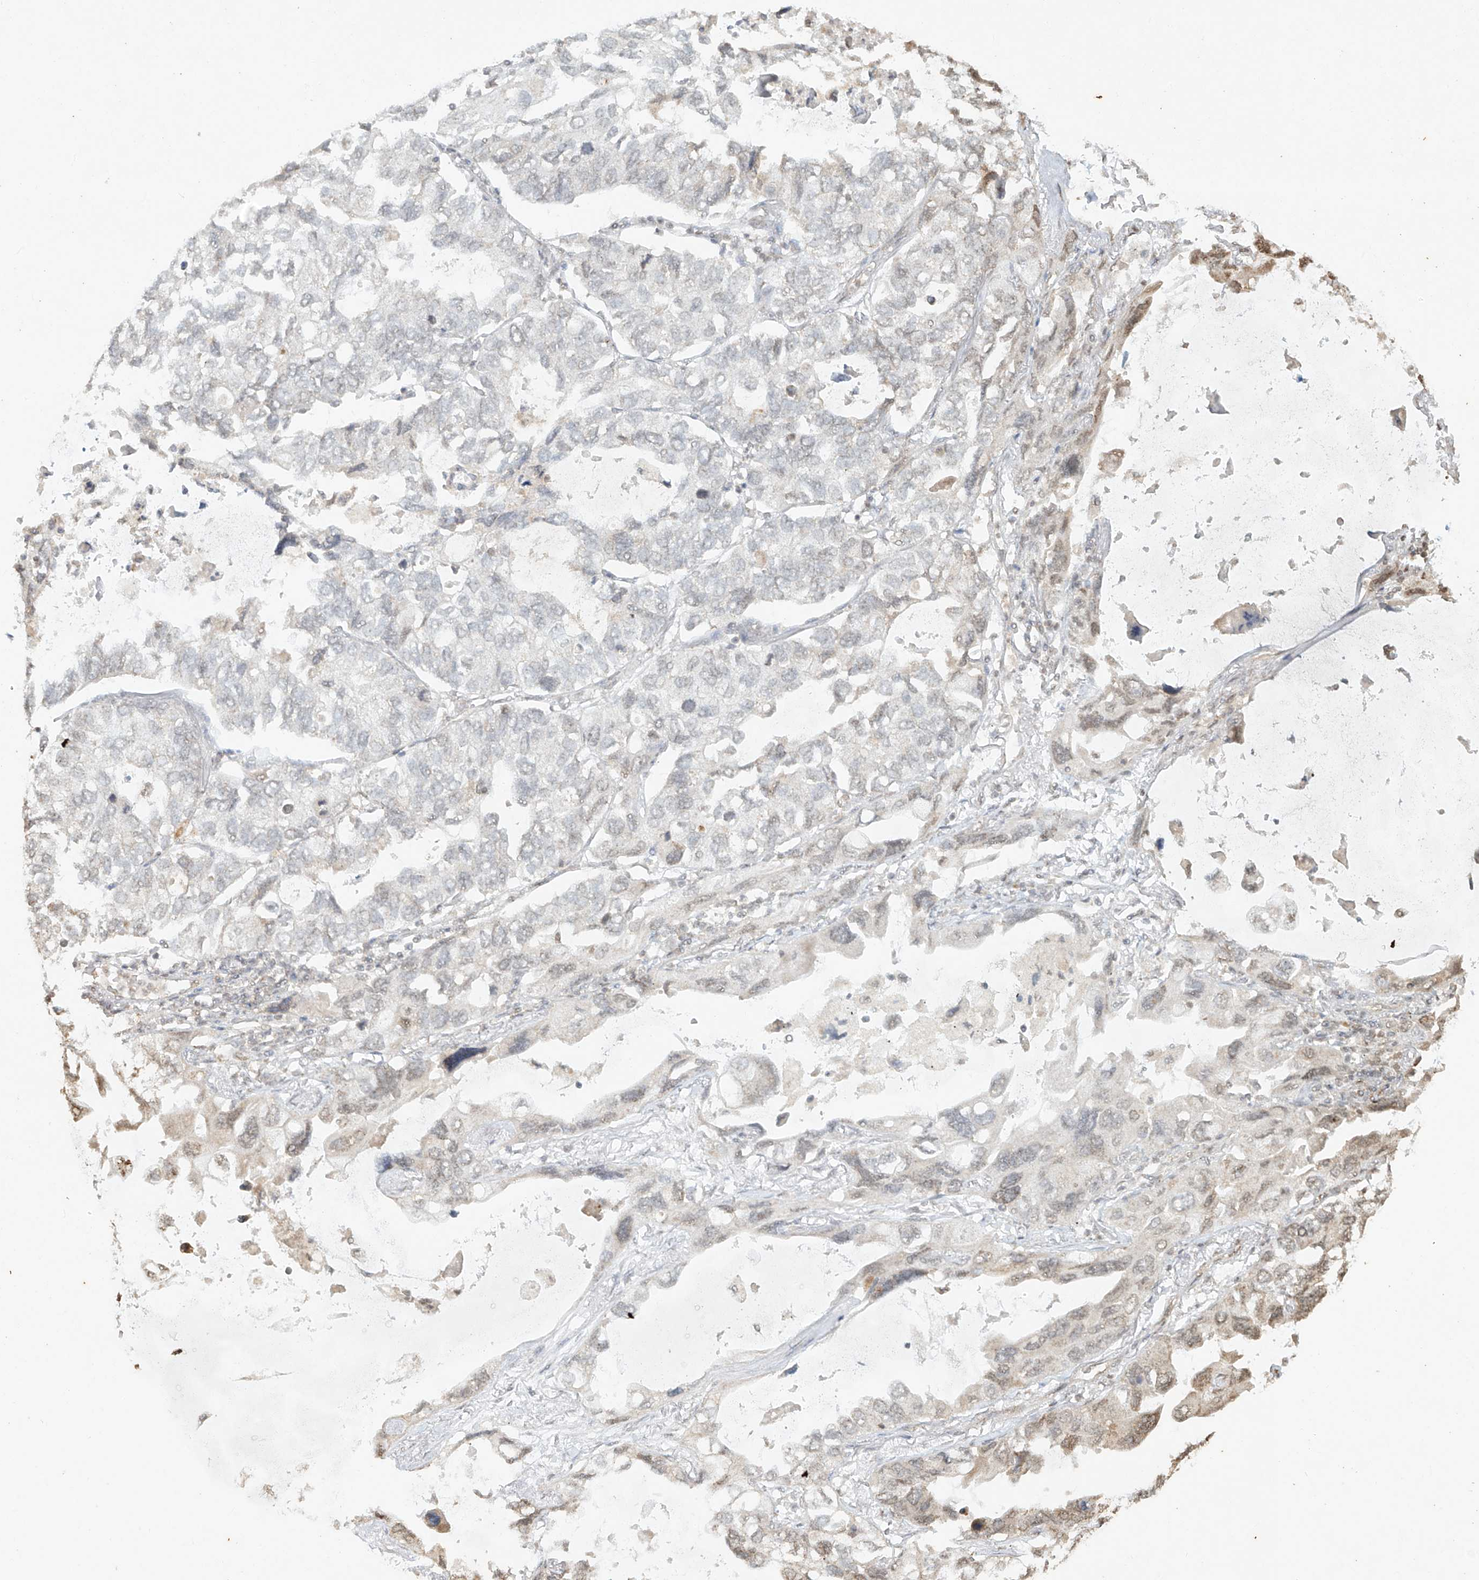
{"staining": {"intensity": "weak", "quantity": "<25%", "location": "nuclear"}, "tissue": "lung cancer", "cell_type": "Tumor cells", "image_type": "cancer", "snomed": [{"axis": "morphology", "description": "Squamous cell carcinoma, NOS"}, {"axis": "topography", "description": "Lung"}], "caption": "The micrograph displays no significant staining in tumor cells of lung squamous cell carcinoma. (DAB immunohistochemistry (IHC), high magnification).", "gene": "TIGAR", "patient": {"sex": "female", "age": 73}}